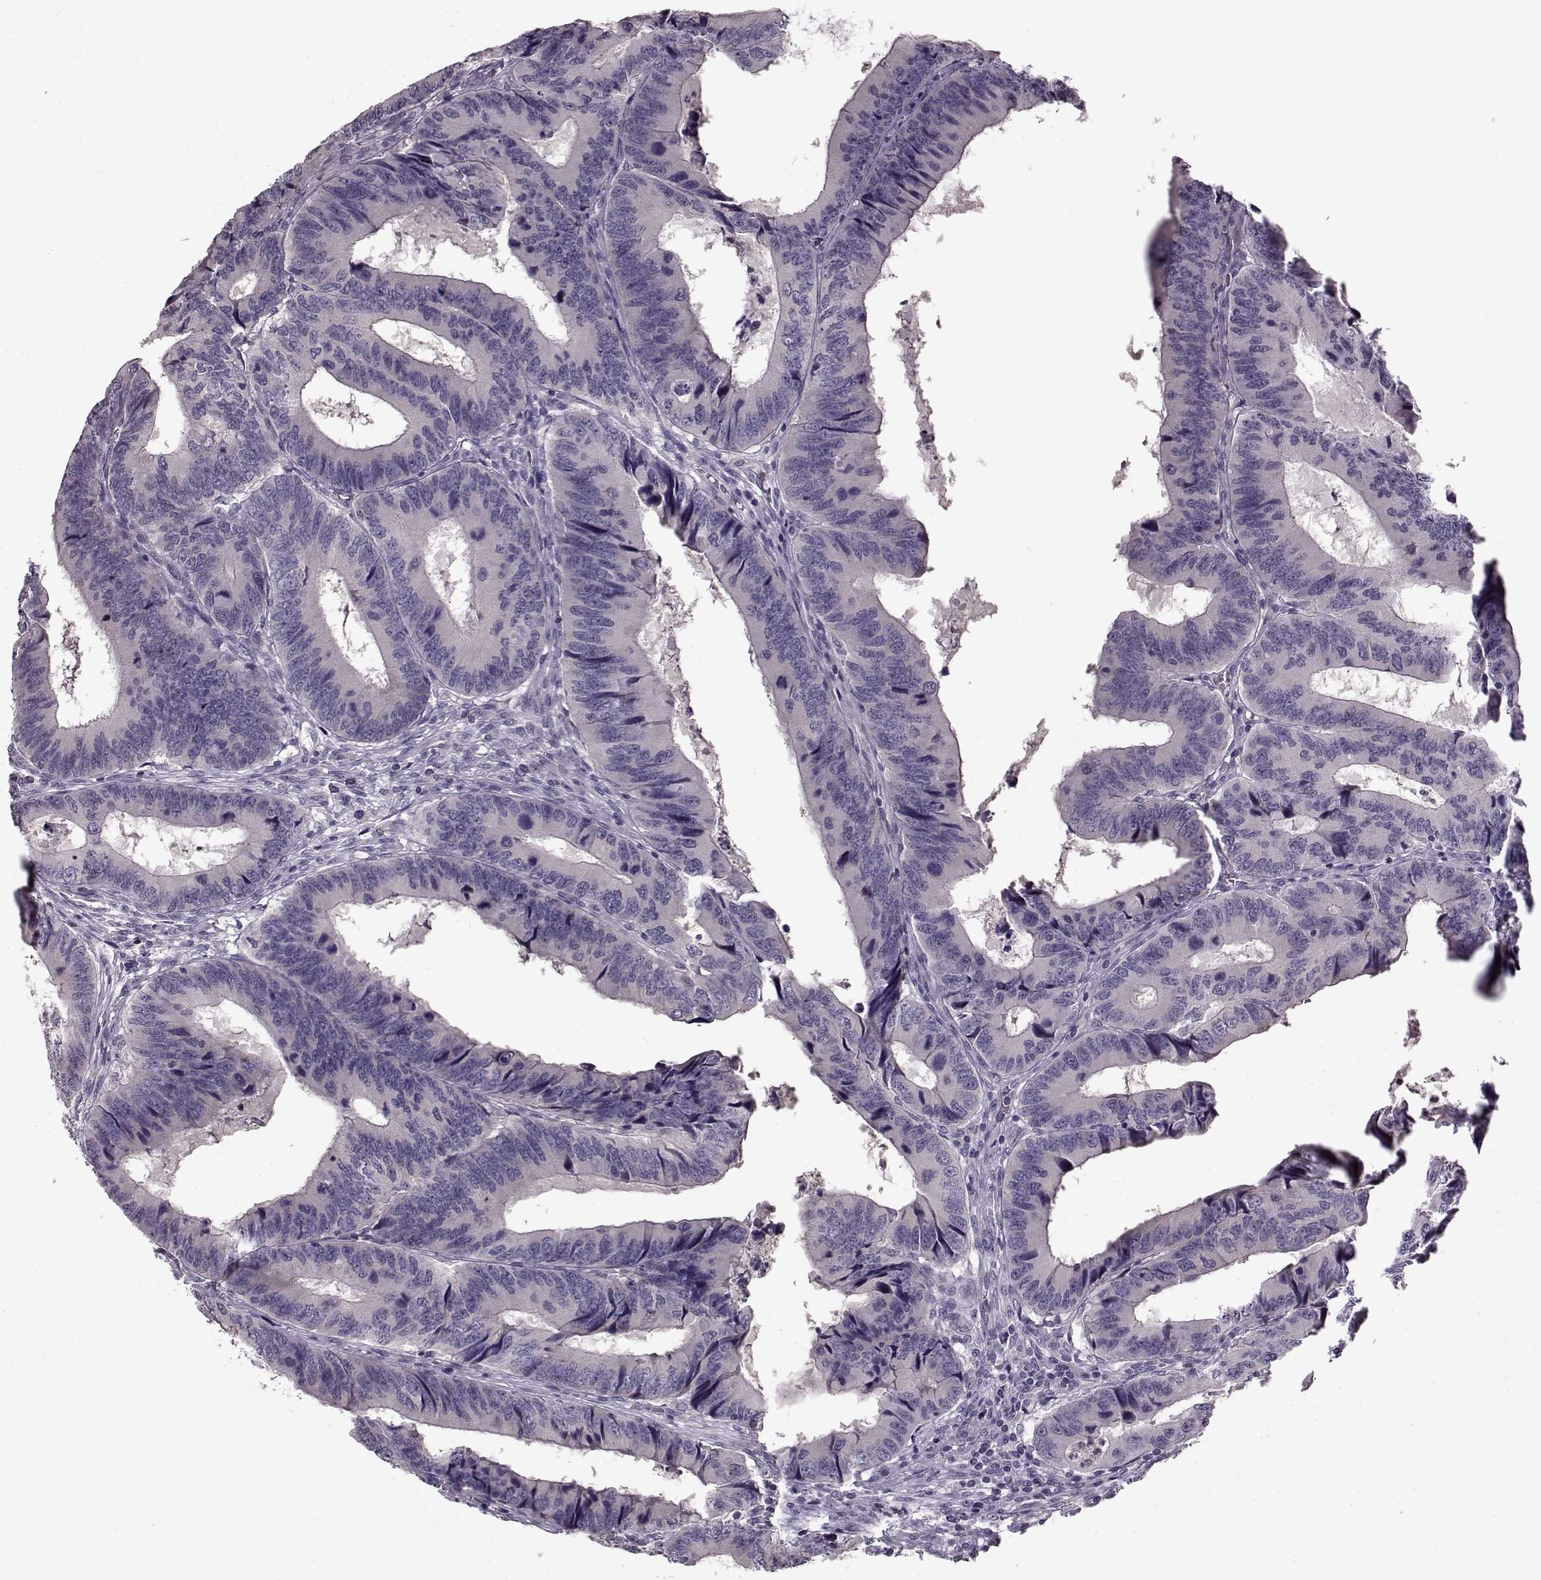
{"staining": {"intensity": "negative", "quantity": "none", "location": "none"}, "tissue": "colorectal cancer", "cell_type": "Tumor cells", "image_type": "cancer", "snomed": [{"axis": "morphology", "description": "Adenocarcinoma, NOS"}, {"axis": "topography", "description": "Colon"}], "caption": "Tumor cells show no significant protein staining in adenocarcinoma (colorectal).", "gene": "RP1L1", "patient": {"sex": "male", "age": 53}}